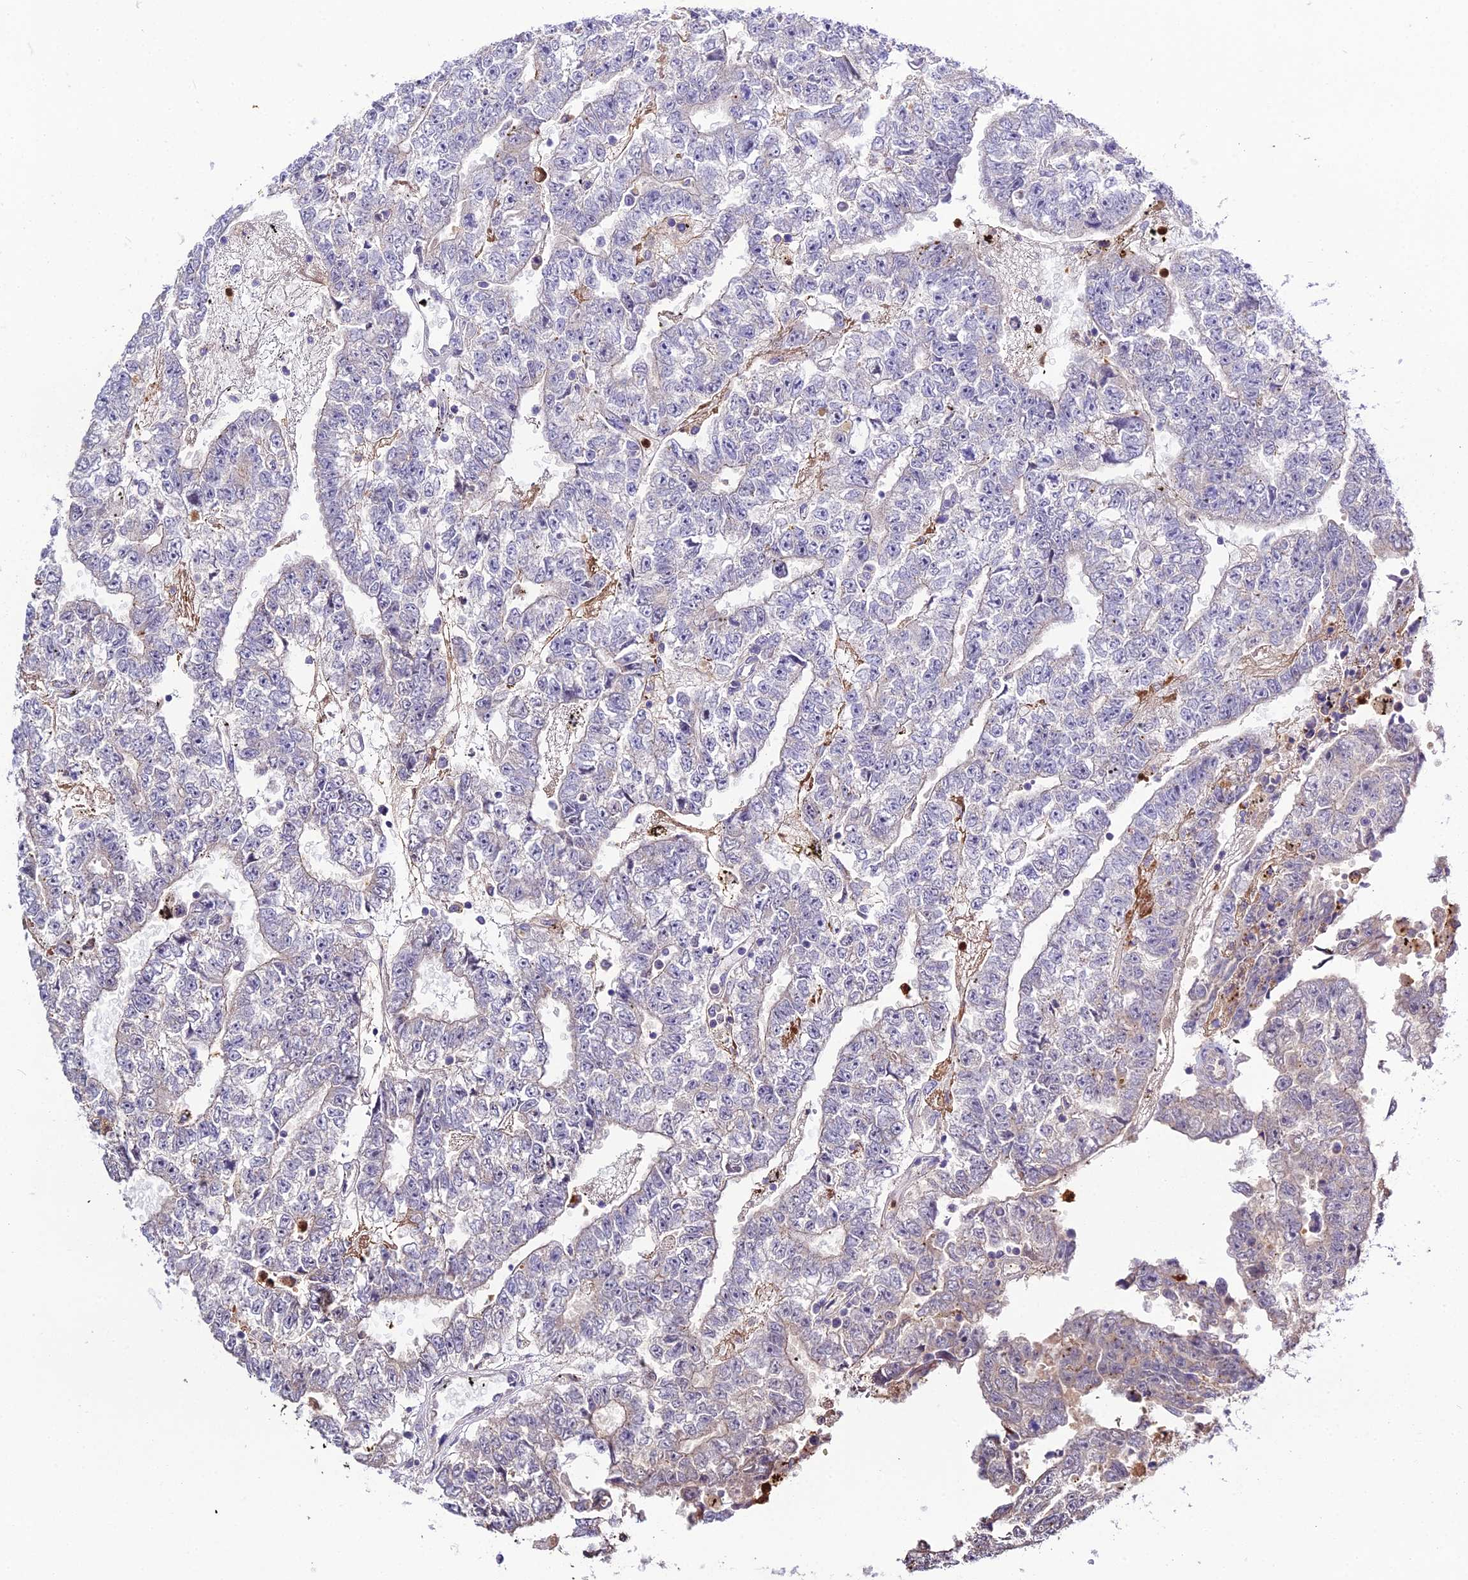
{"staining": {"intensity": "negative", "quantity": "none", "location": "none"}, "tissue": "testis cancer", "cell_type": "Tumor cells", "image_type": "cancer", "snomed": [{"axis": "morphology", "description": "Carcinoma, Embryonal, NOS"}, {"axis": "topography", "description": "Testis"}], "caption": "A micrograph of human testis embryonal carcinoma is negative for staining in tumor cells. (Stains: DAB (3,3'-diaminobenzidine) immunohistochemistry with hematoxylin counter stain, Microscopy: brightfield microscopy at high magnification).", "gene": "EID2", "patient": {"sex": "male", "age": 25}}